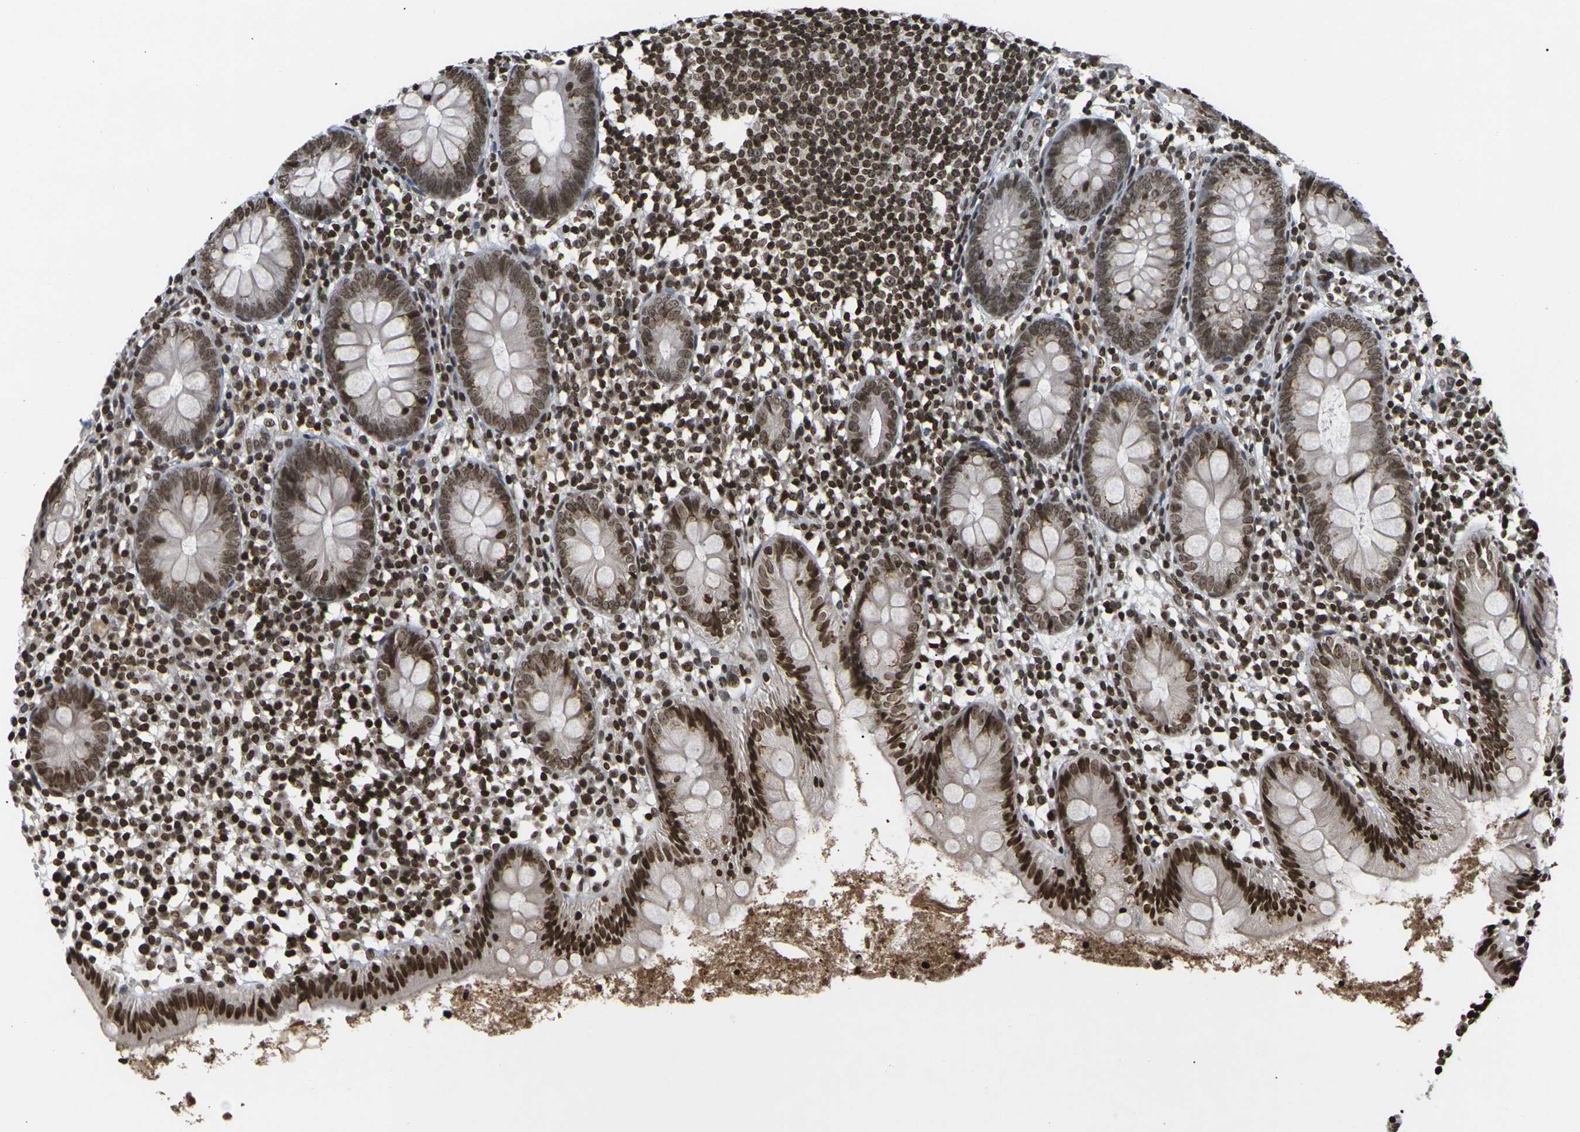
{"staining": {"intensity": "strong", "quantity": ">75%", "location": "nuclear"}, "tissue": "appendix", "cell_type": "Glandular cells", "image_type": "normal", "snomed": [{"axis": "morphology", "description": "Normal tissue, NOS"}, {"axis": "topography", "description": "Appendix"}], "caption": "Appendix stained with DAB (3,3'-diaminobenzidine) IHC reveals high levels of strong nuclear staining in about >75% of glandular cells.", "gene": "ETV5", "patient": {"sex": "female", "age": 20}}